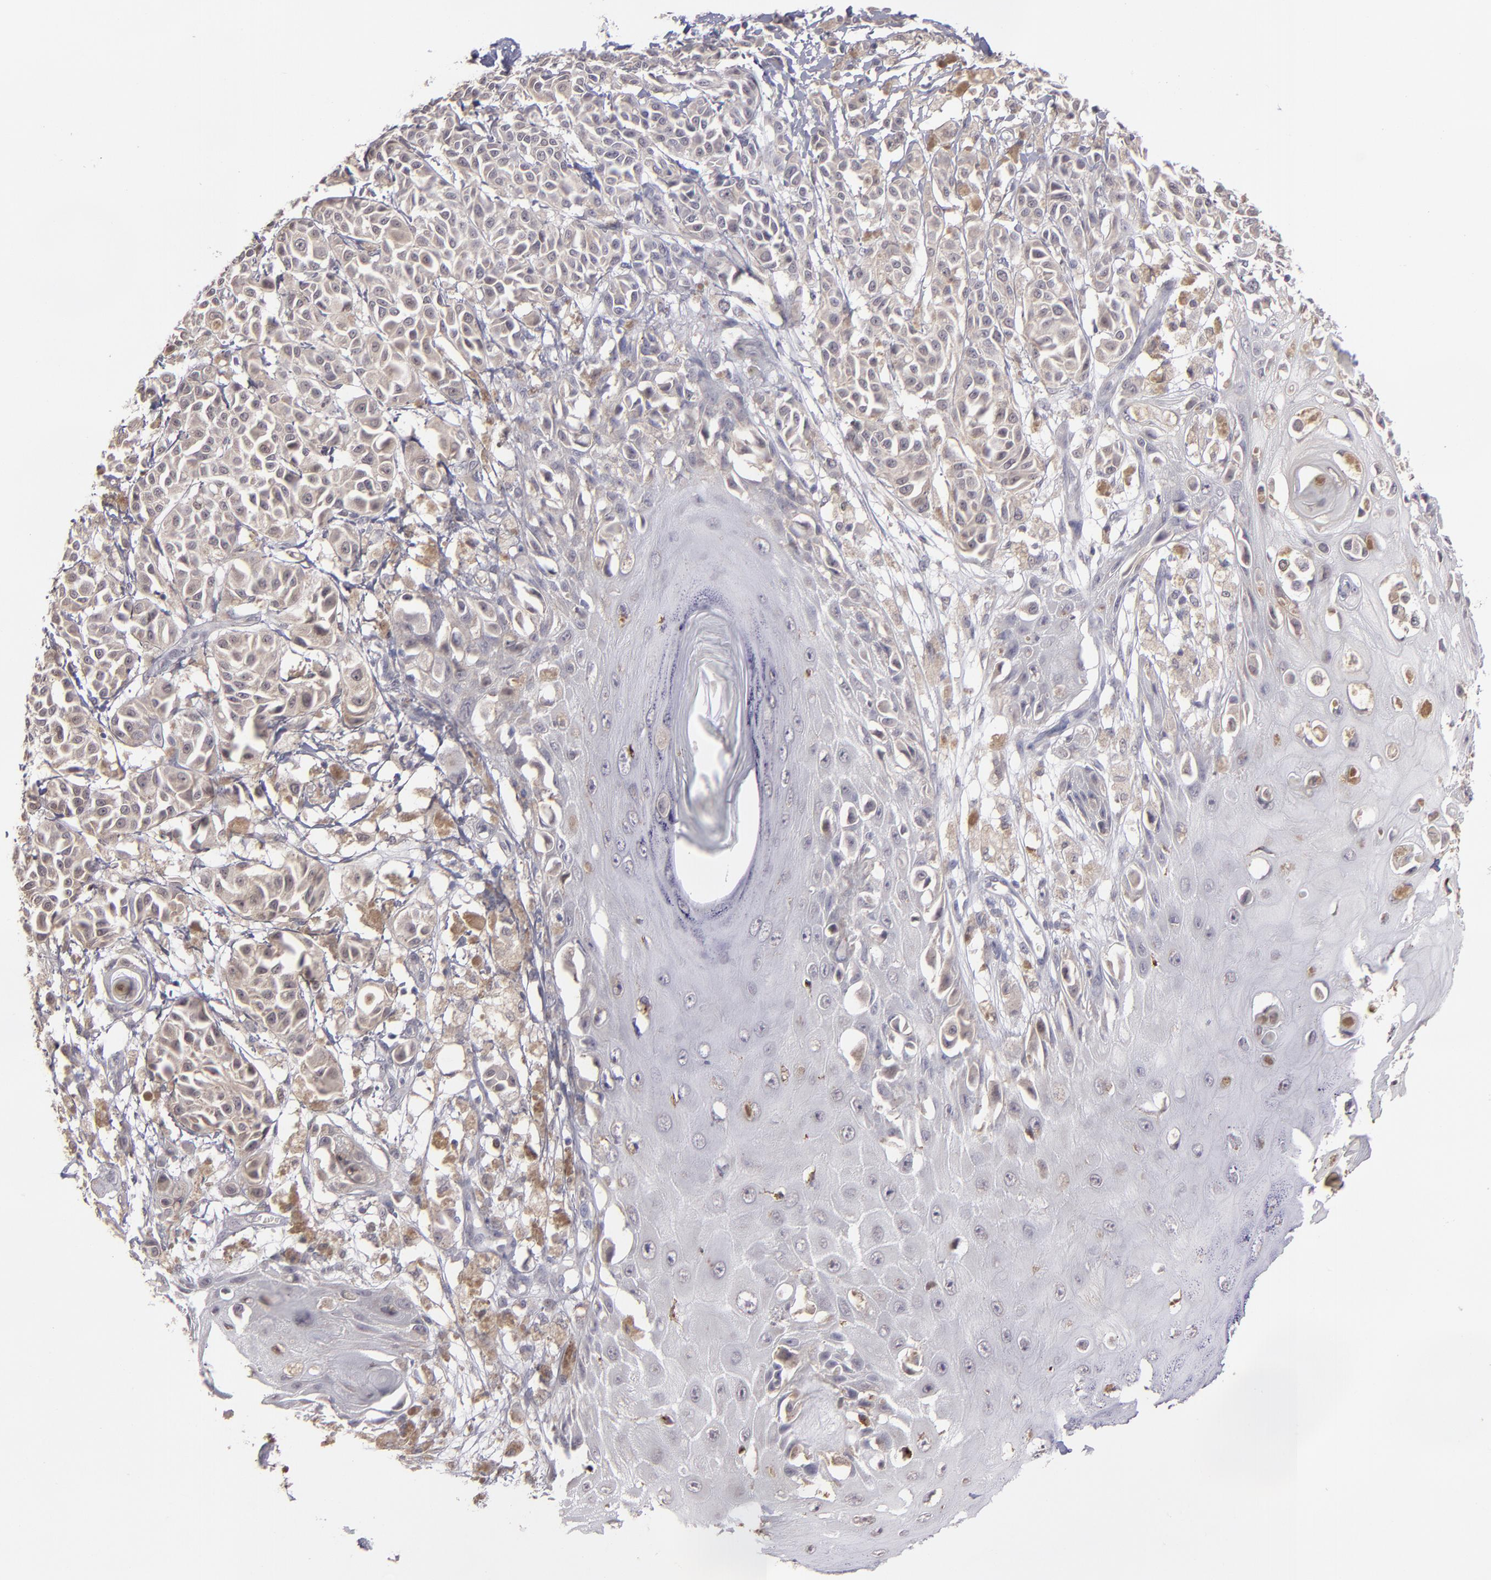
{"staining": {"intensity": "weak", "quantity": "25%-75%", "location": "cytoplasmic/membranous"}, "tissue": "melanoma", "cell_type": "Tumor cells", "image_type": "cancer", "snomed": [{"axis": "morphology", "description": "Malignant melanoma, NOS"}, {"axis": "topography", "description": "Skin"}], "caption": "Brown immunohistochemical staining in malignant melanoma shows weak cytoplasmic/membranous positivity in approximately 25%-75% of tumor cells. (DAB IHC with brightfield microscopy, high magnification).", "gene": "NRXN3", "patient": {"sex": "male", "age": 76}}